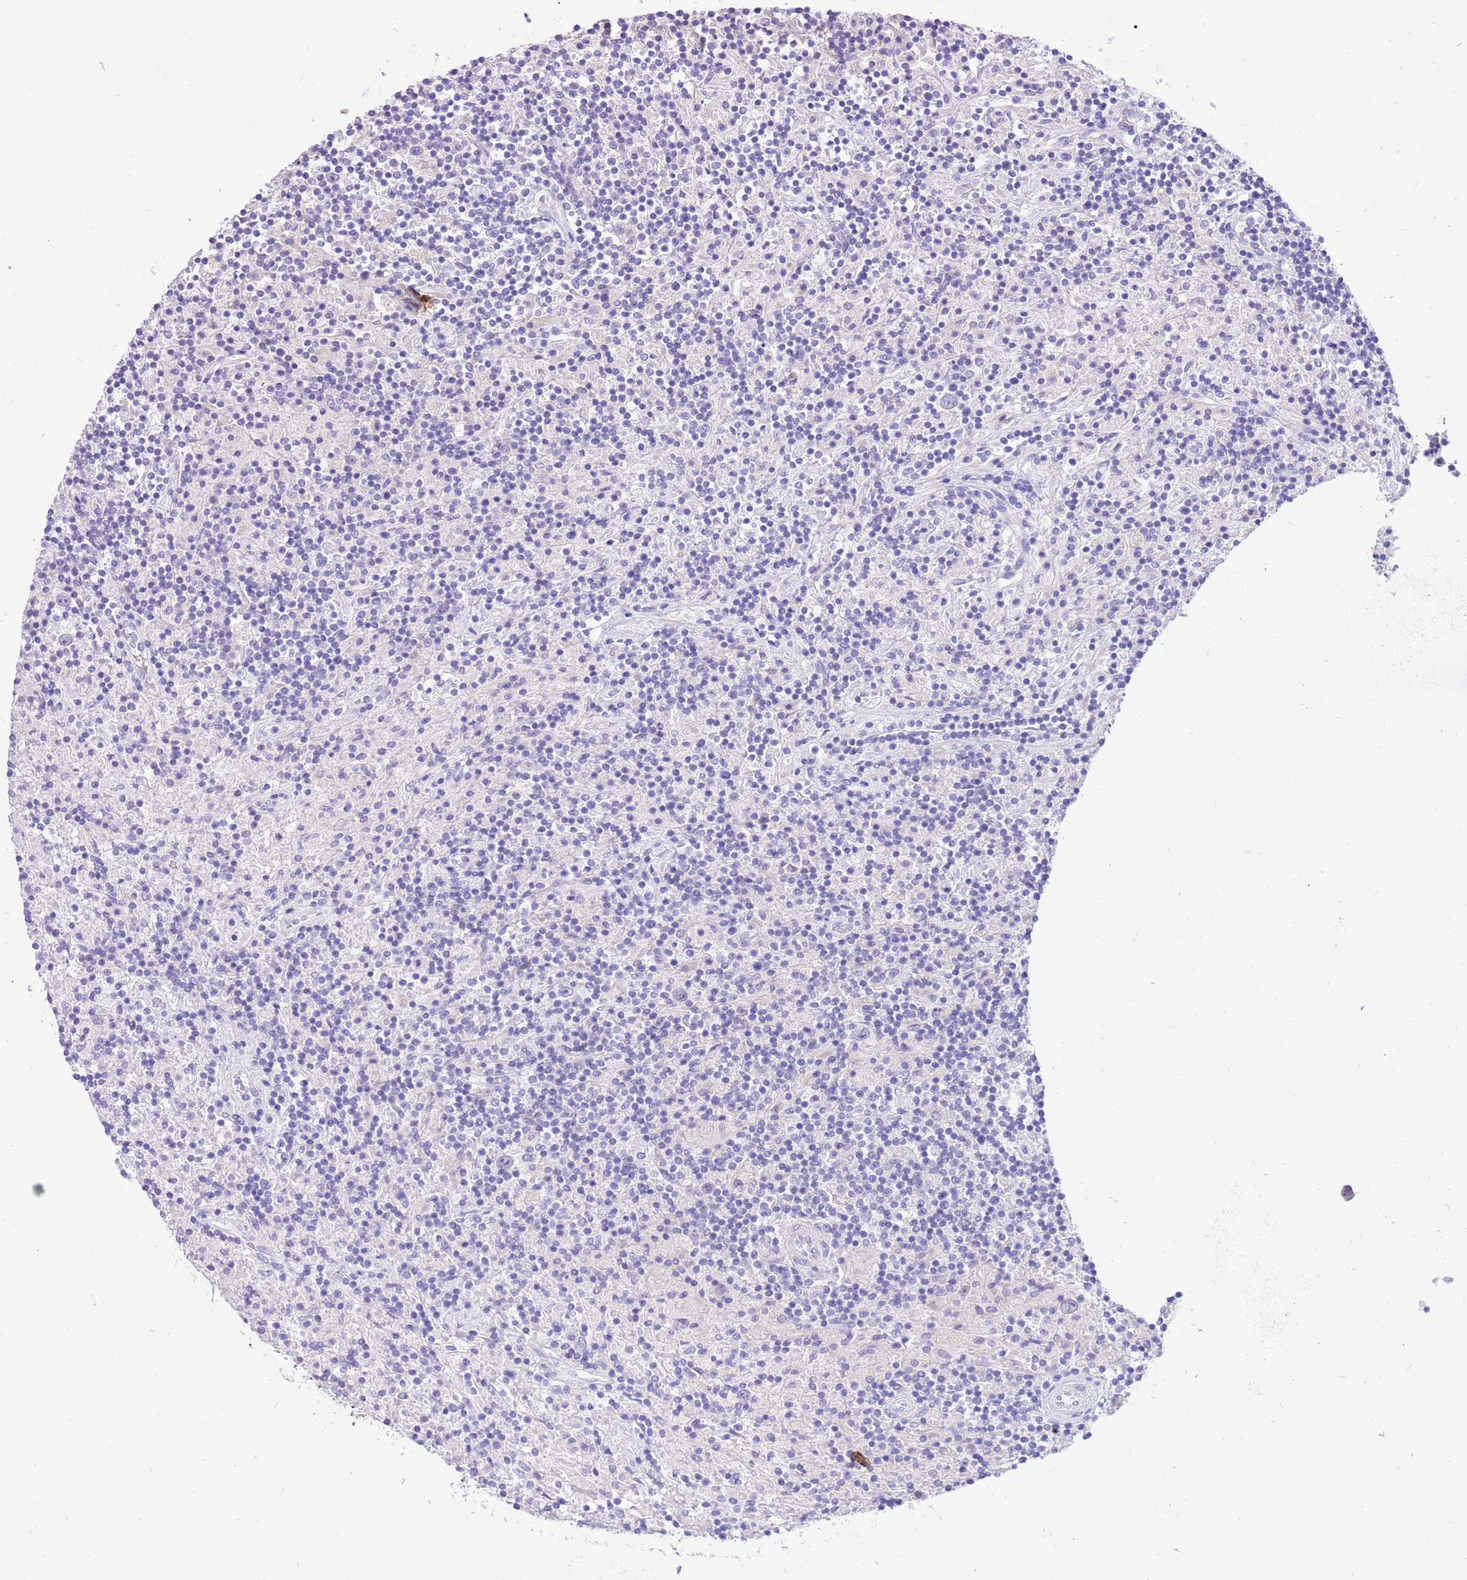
{"staining": {"intensity": "negative", "quantity": "none", "location": "none"}, "tissue": "lymphoma", "cell_type": "Tumor cells", "image_type": "cancer", "snomed": [{"axis": "morphology", "description": "Hodgkin's disease, NOS"}, {"axis": "topography", "description": "Lymph node"}], "caption": "A micrograph of human Hodgkin's disease is negative for staining in tumor cells. (DAB IHC visualized using brightfield microscopy, high magnification).", "gene": "R3HDM4", "patient": {"sex": "male", "age": 70}}